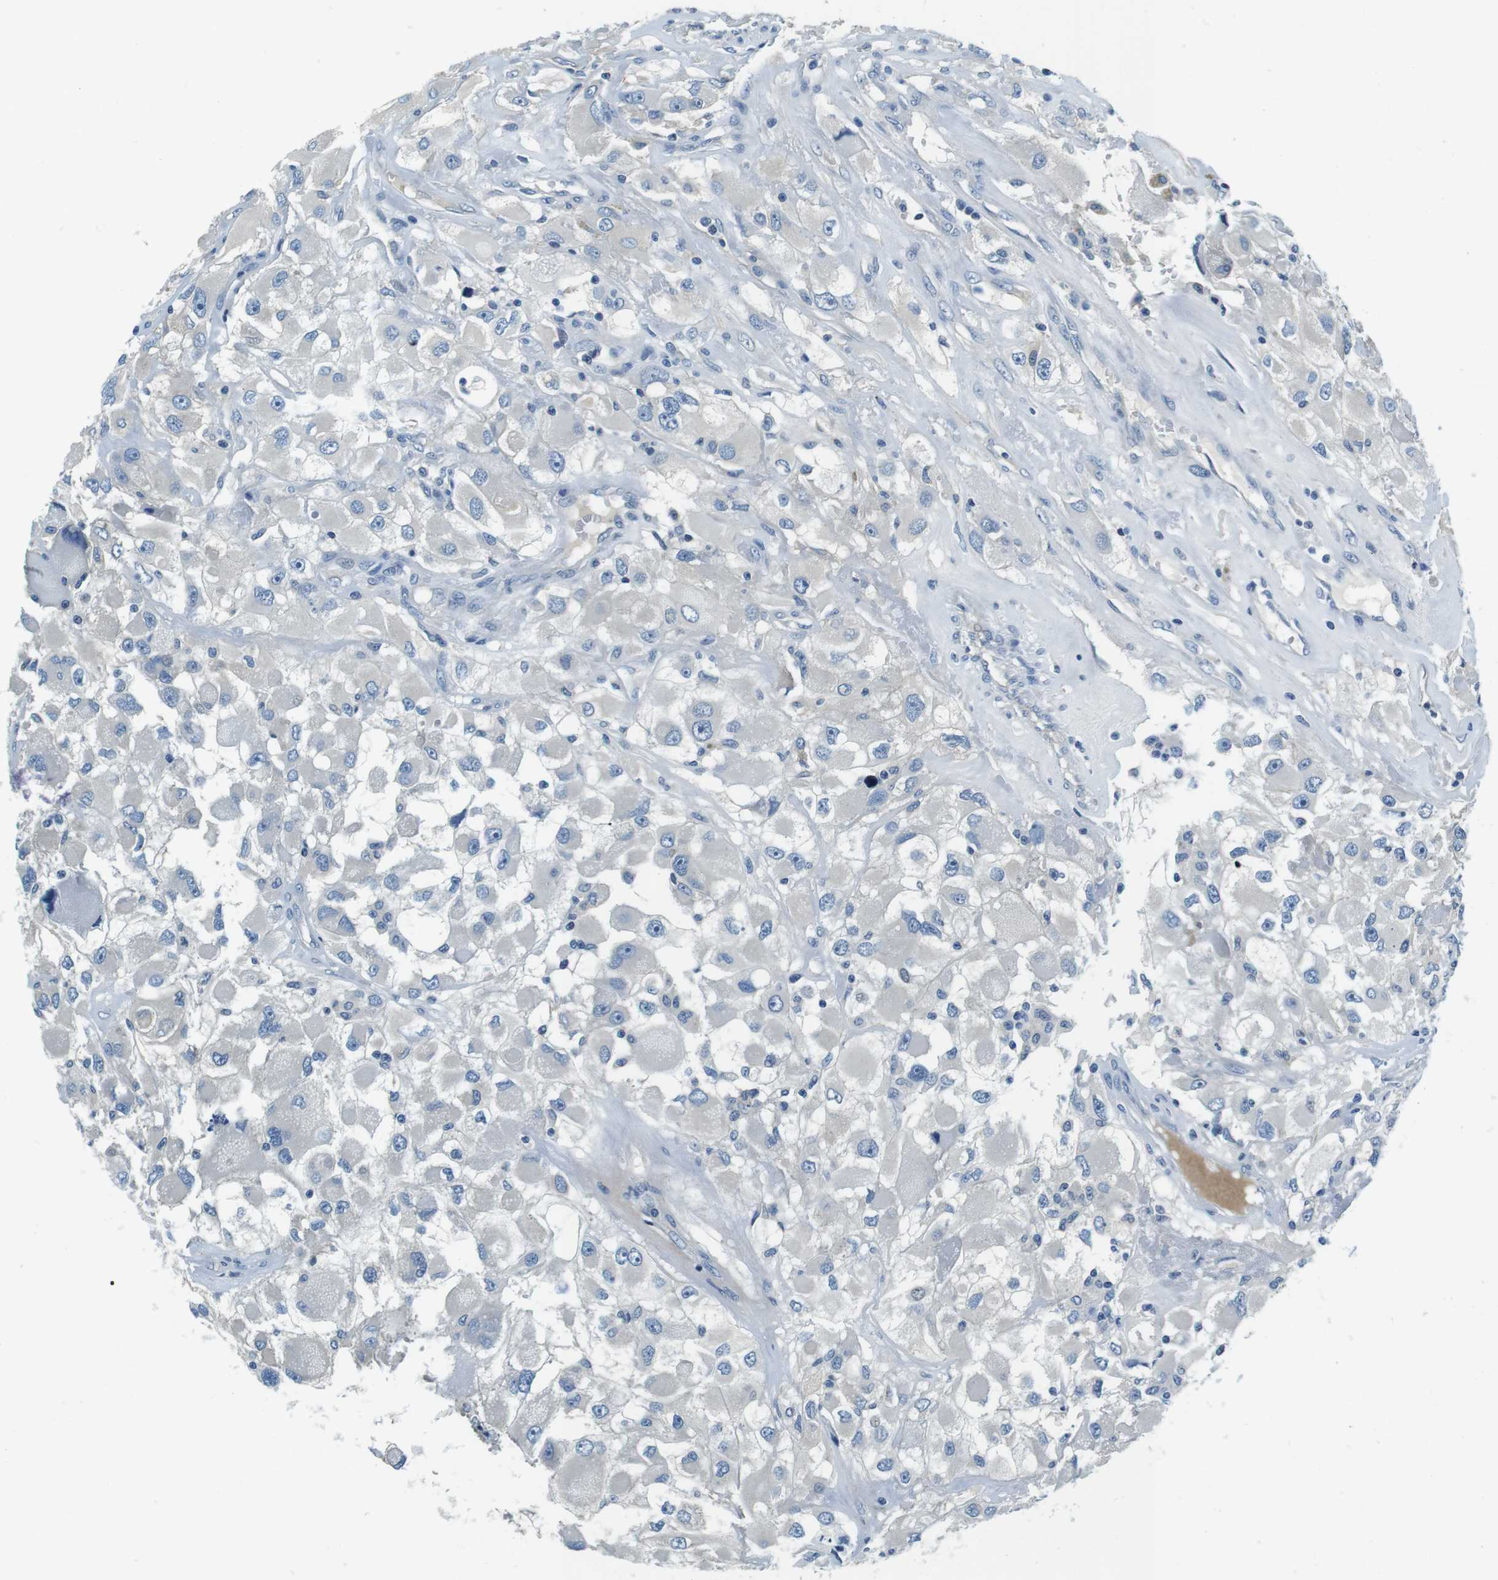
{"staining": {"intensity": "negative", "quantity": "none", "location": "none"}, "tissue": "renal cancer", "cell_type": "Tumor cells", "image_type": "cancer", "snomed": [{"axis": "morphology", "description": "Adenocarcinoma, NOS"}, {"axis": "topography", "description": "Kidney"}], "caption": "High magnification brightfield microscopy of renal cancer (adenocarcinoma) stained with DAB (3,3'-diaminobenzidine) (brown) and counterstained with hematoxylin (blue): tumor cells show no significant expression.", "gene": "KCNJ5", "patient": {"sex": "female", "age": 52}}